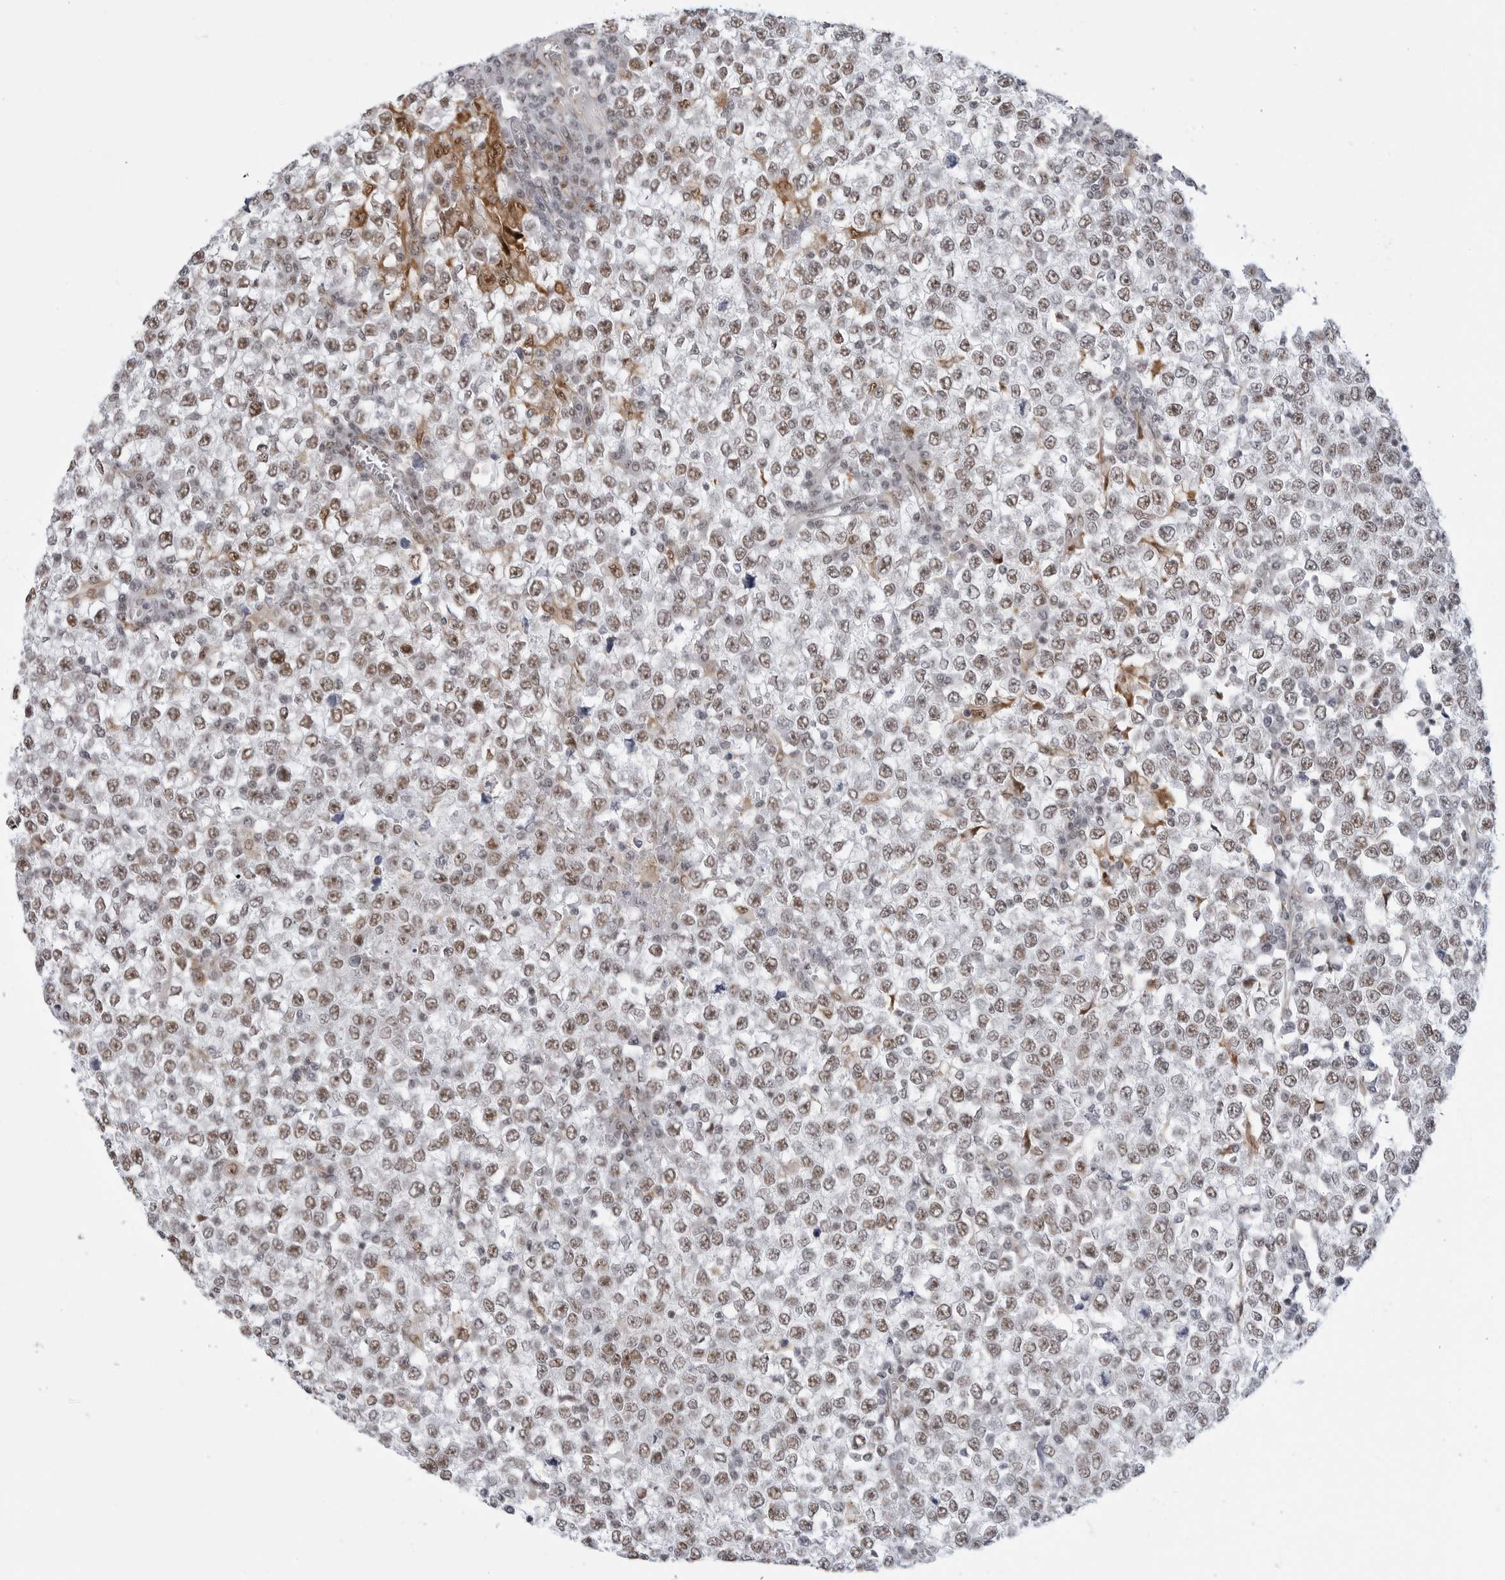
{"staining": {"intensity": "moderate", "quantity": ">75%", "location": "nuclear"}, "tissue": "testis cancer", "cell_type": "Tumor cells", "image_type": "cancer", "snomed": [{"axis": "morphology", "description": "Seminoma, NOS"}, {"axis": "topography", "description": "Testis"}], "caption": "Protein staining of testis cancer (seminoma) tissue shows moderate nuclear expression in about >75% of tumor cells. The staining was performed using DAB to visualize the protein expression in brown, while the nuclei were stained in blue with hematoxylin (Magnification: 20x).", "gene": "C1orf162", "patient": {"sex": "male", "age": 65}}